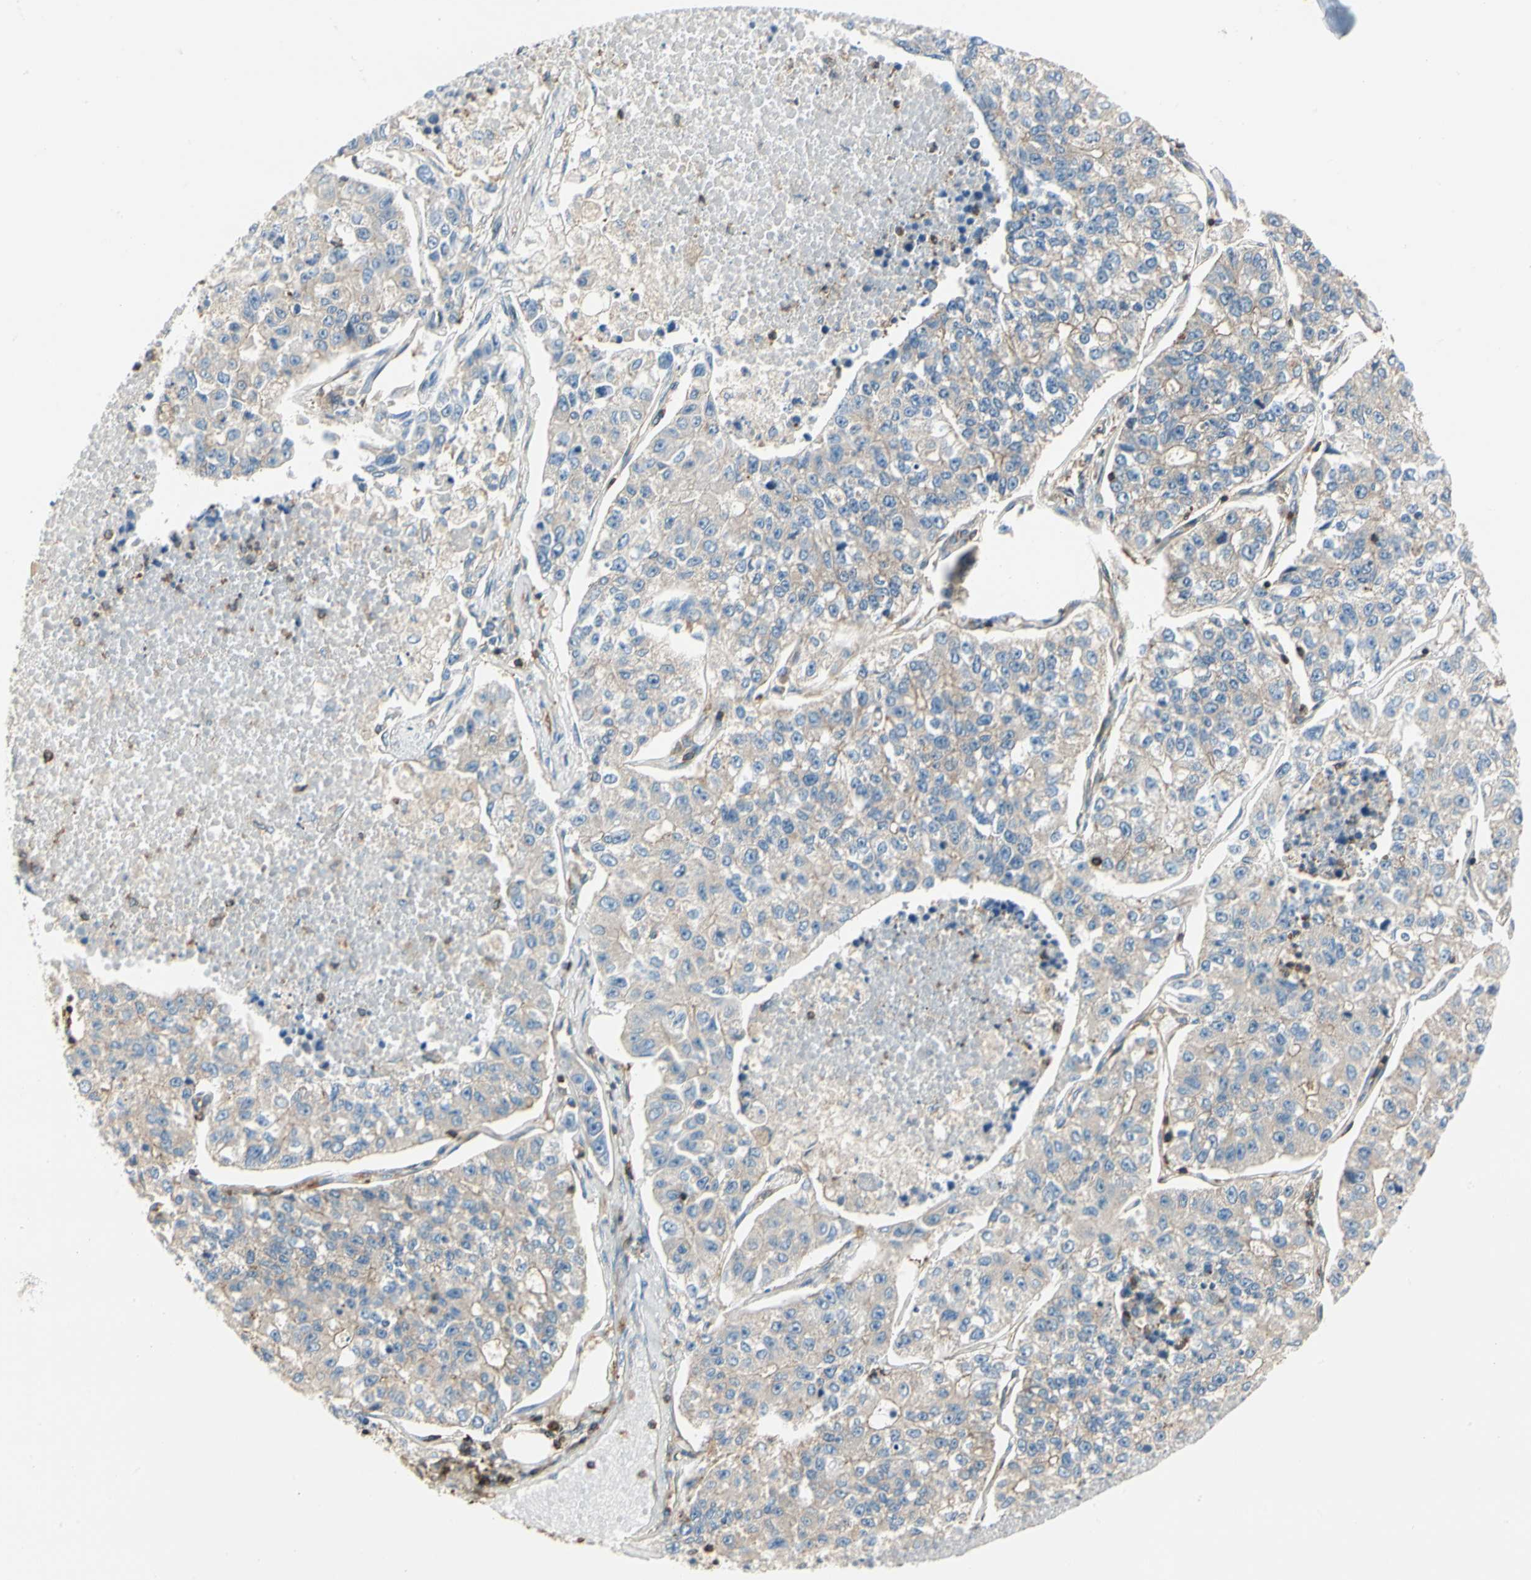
{"staining": {"intensity": "weak", "quantity": "25%-75%", "location": "cytoplasmic/membranous"}, "tissue": "lung cancer", "cell_type": "Tumor cells", "image_type": "cancer", "snomed": [{"axis": "morphology", "description": "Adenocarcinoma, NOS"}, {"axis": "topography", "description": "Lung"}], "caption": "The immunohistochemical stain shows weak cytoplasmic/membranous positivity in tumor cells of lung adenocarcinoma tissue.", "gene": "CAPZA2", "patient": {"sex": "male", "age": 49}}